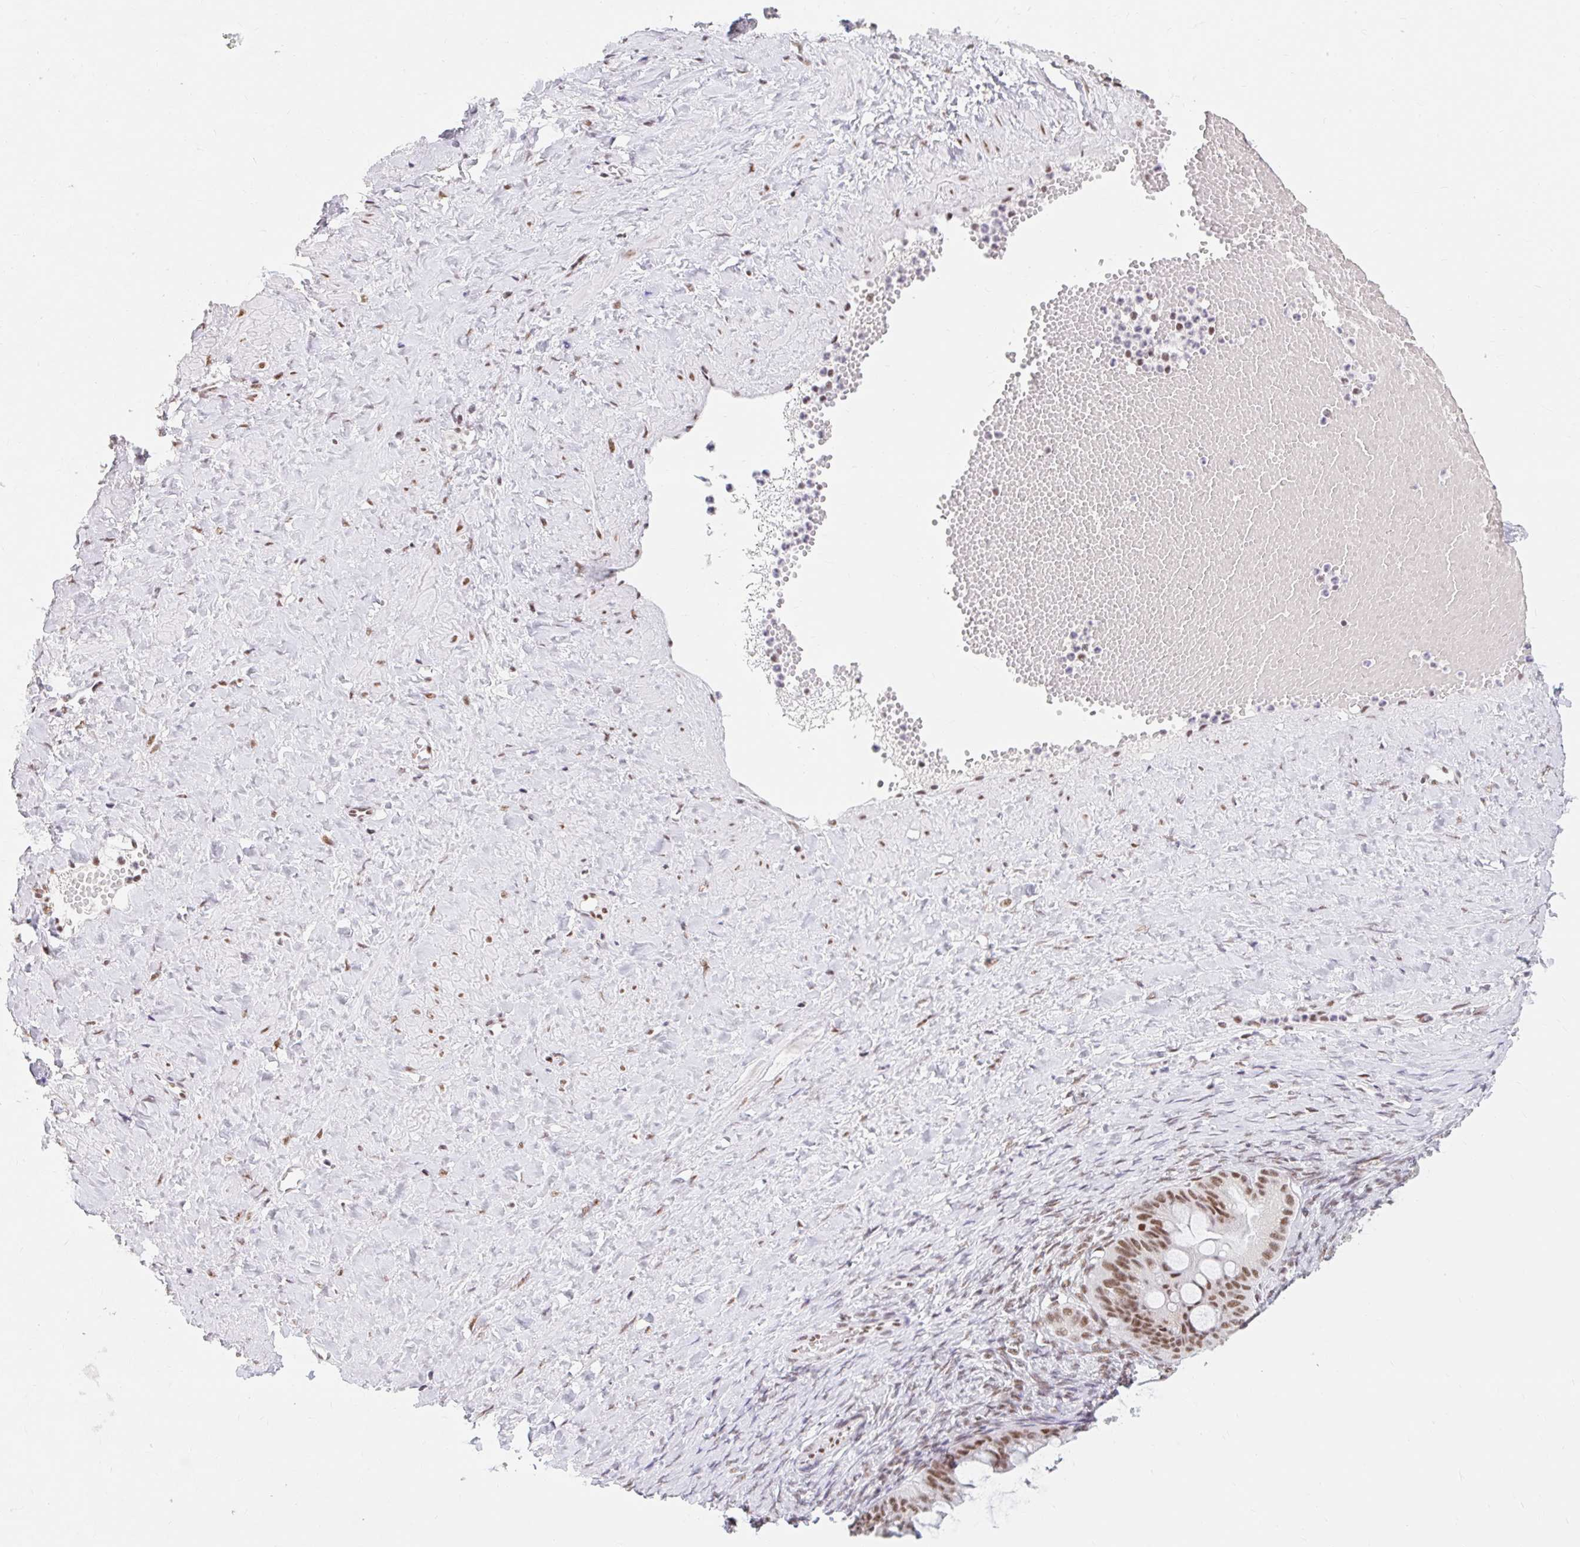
{"staining": {"intensity": "moderate", "quantity": ">75%", "location": "nuclear"}, "tissue": "ovarian cancer", "cell_type": "Tumor cells", "image_type": "cancer", "snomed": [{"axis": "morphology", "description": "Cystadenocarcinoma, mucinous, NOS"}, {"axis": "topography", "description": "Ovary"}], "caption": "Immunohistochemistry of human ovarian mucinous cystadenocarcinoma reveals medium levels of moderate nuclear staining in approximately >75% of tumor cells. The staining was performed using DAB, with brown indicating positive protein expression. Nuclei are stained blue with hematoxylin.", "gene": "SRSF10", "patient": {"sex": "female", "age": 73}}